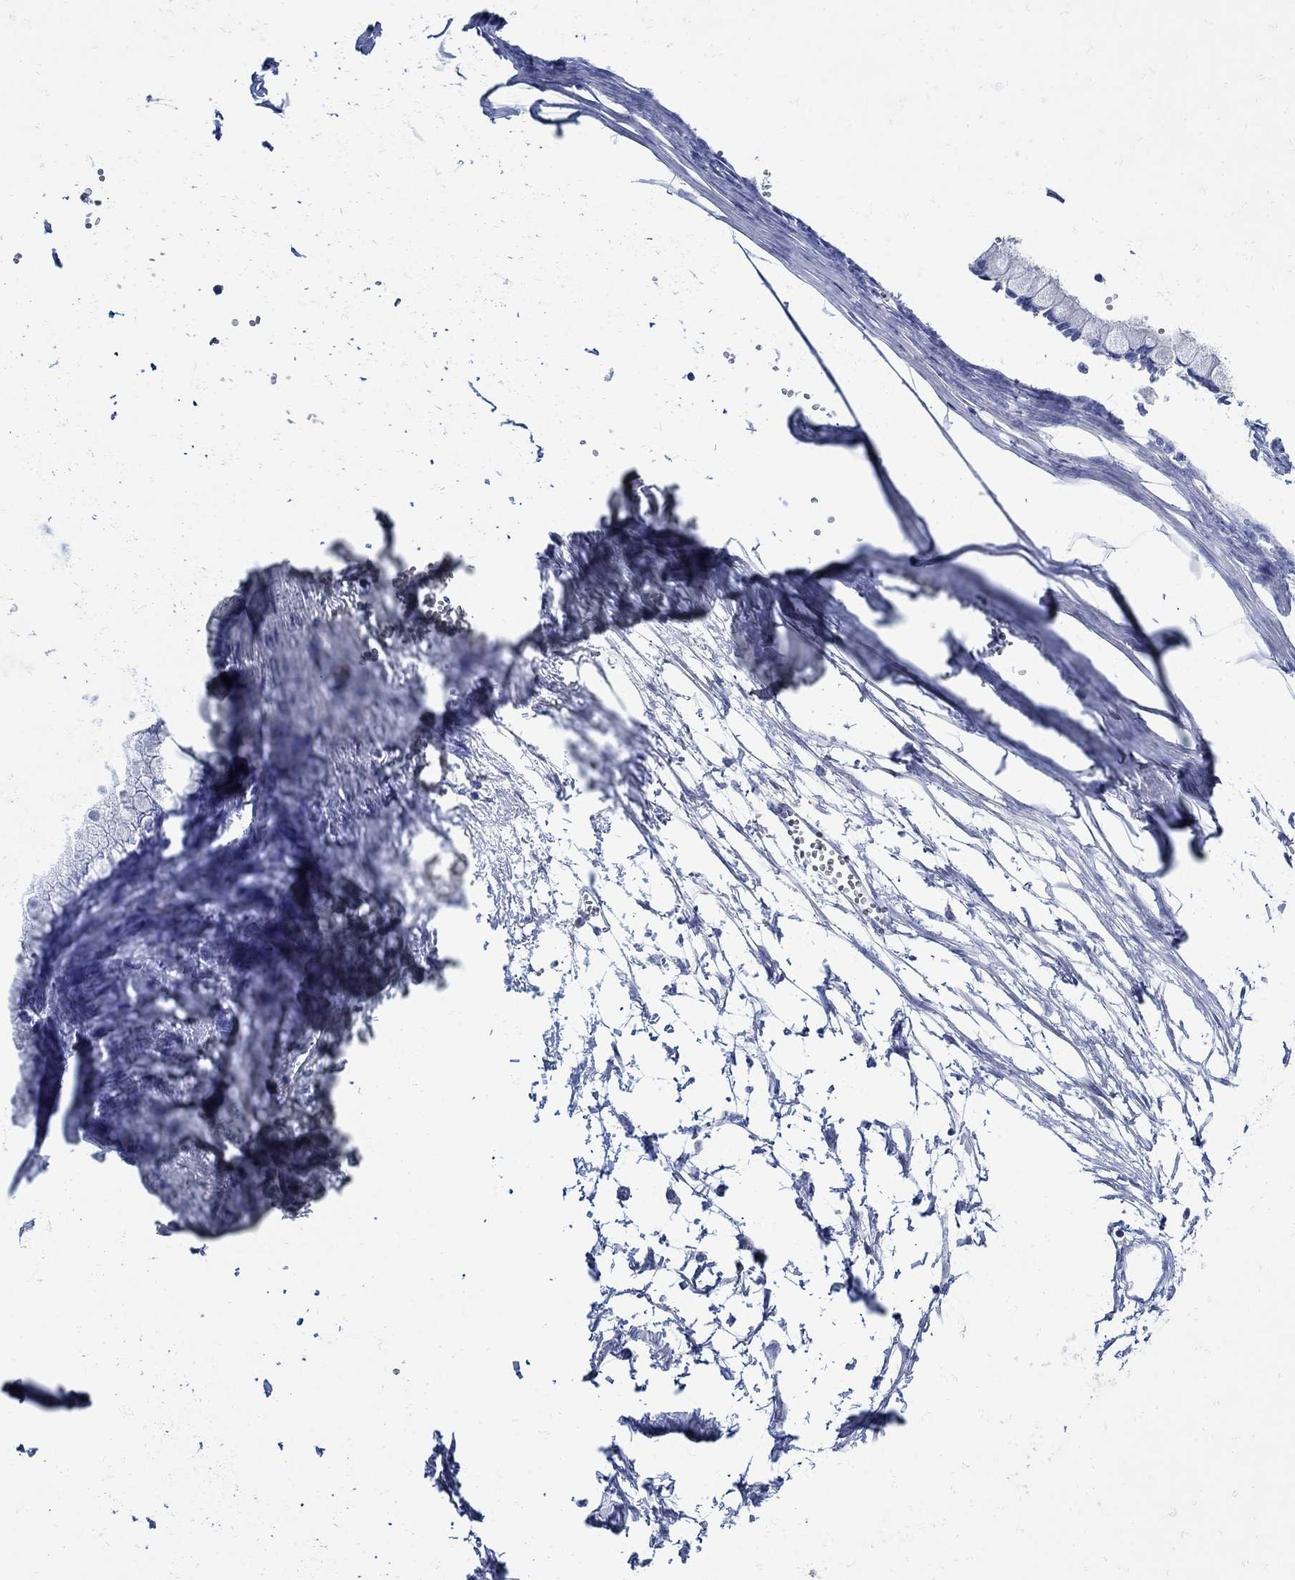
{"staining": {"intensity": "negative", "quantity": "none", "location": "none"}, "tissue": "ovarian cancer", "cell_type": "Tumor cells", "image_type": "cancer", "snomed": [{"axis": "morphology", "description": "Cystadenocarcinoma, mucinous, NOS"}, {"axis": "topography", "description": "Ovary"}], "caption": "High magnification brightfield microscopy of ovarian cancer (mucinous cystadenocarcinoma) stained with DAB (3,3'-diaminobenzidine) (brown) and counterstained with hematoxylin (blue): tumor cells show no significant staining.", "gene": "NOS1", "patient": {"sex": "female", "age": 67}}